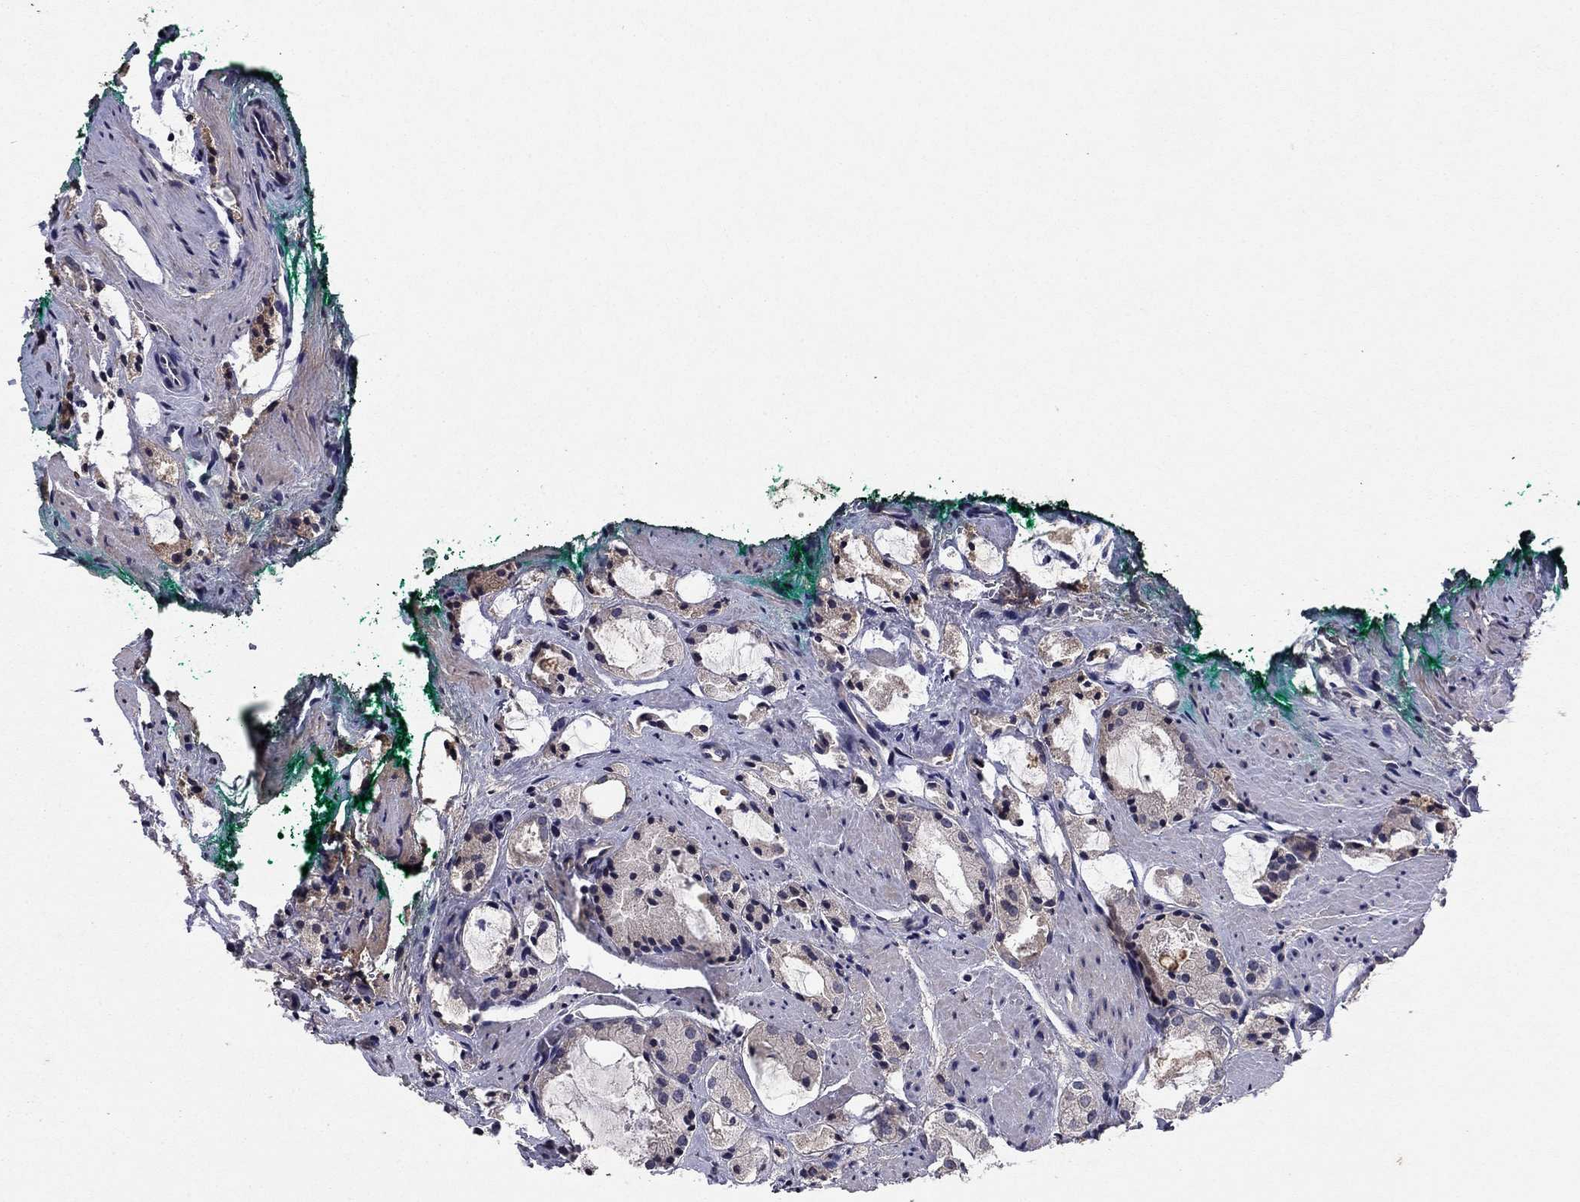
{"staining": {"intensity": "negative", "quantity": "none", "location": "none"}, "tissue": "prostate cancer", "cell_type": "Tumor cells", "image_type": "cancer", "snomed": [{"axis": "morphology", "description": "Adenocarcinoma, NOS"}, {"axis": "morphology", "description": "Adenocarcinoma, High grade"}, {"axis": "topography", "description": "Prostate"}], "caption": "Tumor cells show no significant protein positivity in high-grade adenocarcinoma (prostate). (DAB (3,3'-diaminobenzidine) immunohistochemistry visualized using brightfield microscopy, high magnification).", "gene": "PROS1", "patient": {"sex": "male", "age": 64}}